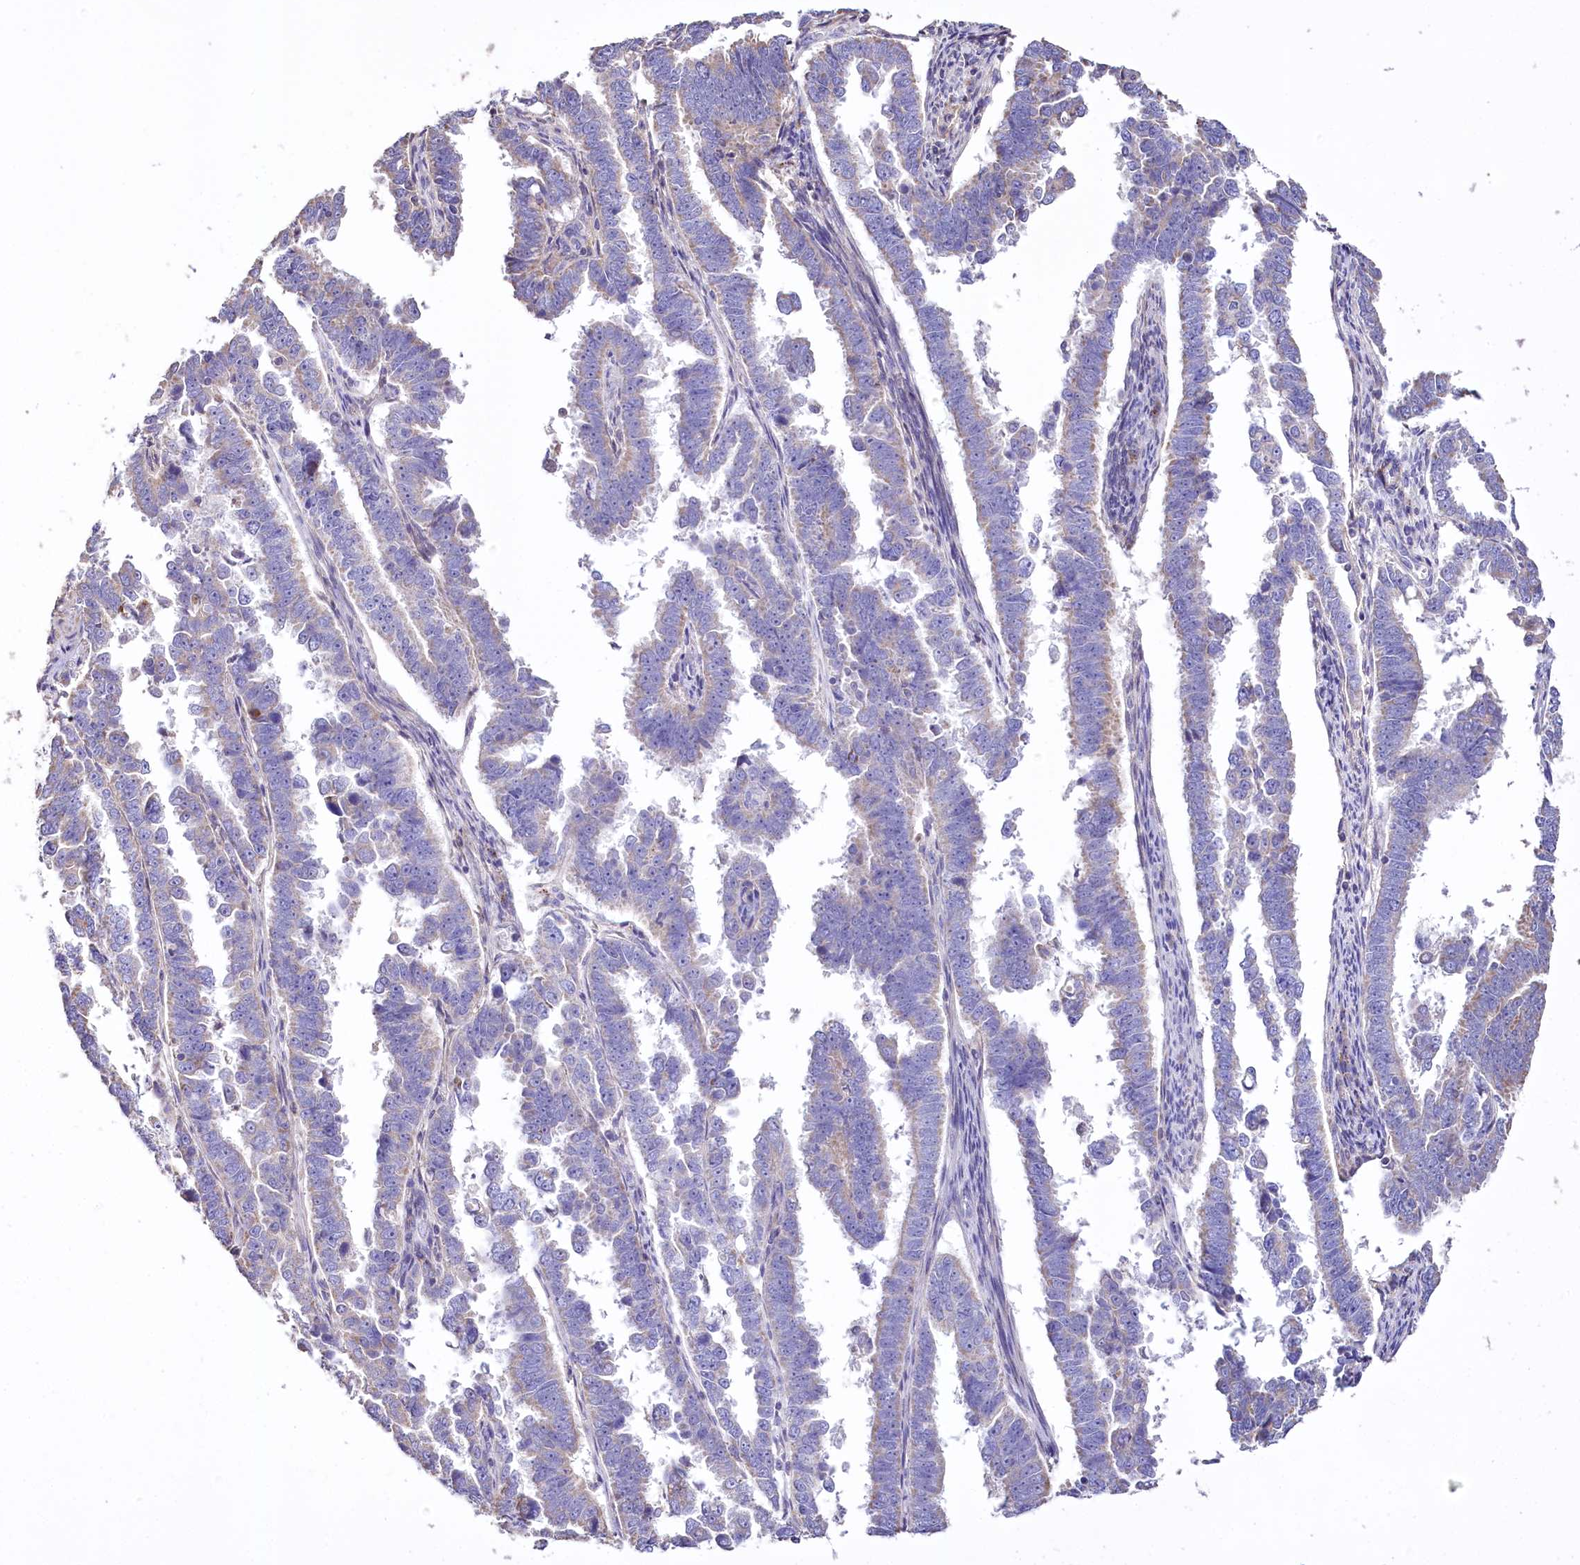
{"staining": {"intensity": "weak", "quantity": "25%-75%", "location": "cytoplasmic/membranous"}, "tissue": "endometrial cancer", "cell_type": "Tumor cells", "image_type": "cancer", "snomed": [{"axis": "morphology", "description": "Adenocarcinoma, NOS"}, {"axis": "topography", "description": "Endometrium"}], "caption": "Tumor cells demonstrate low levels of weak cytoplasmic/membranous expression in about 25%-75% of cells in endometrial adenocarcinoma. Using DAB (brown) and hematoxylin (blue) stains, captured at high magnification using brightfield microscopy.", "gene": "PTER", "patient": {"sex": "female", "age": 75}}